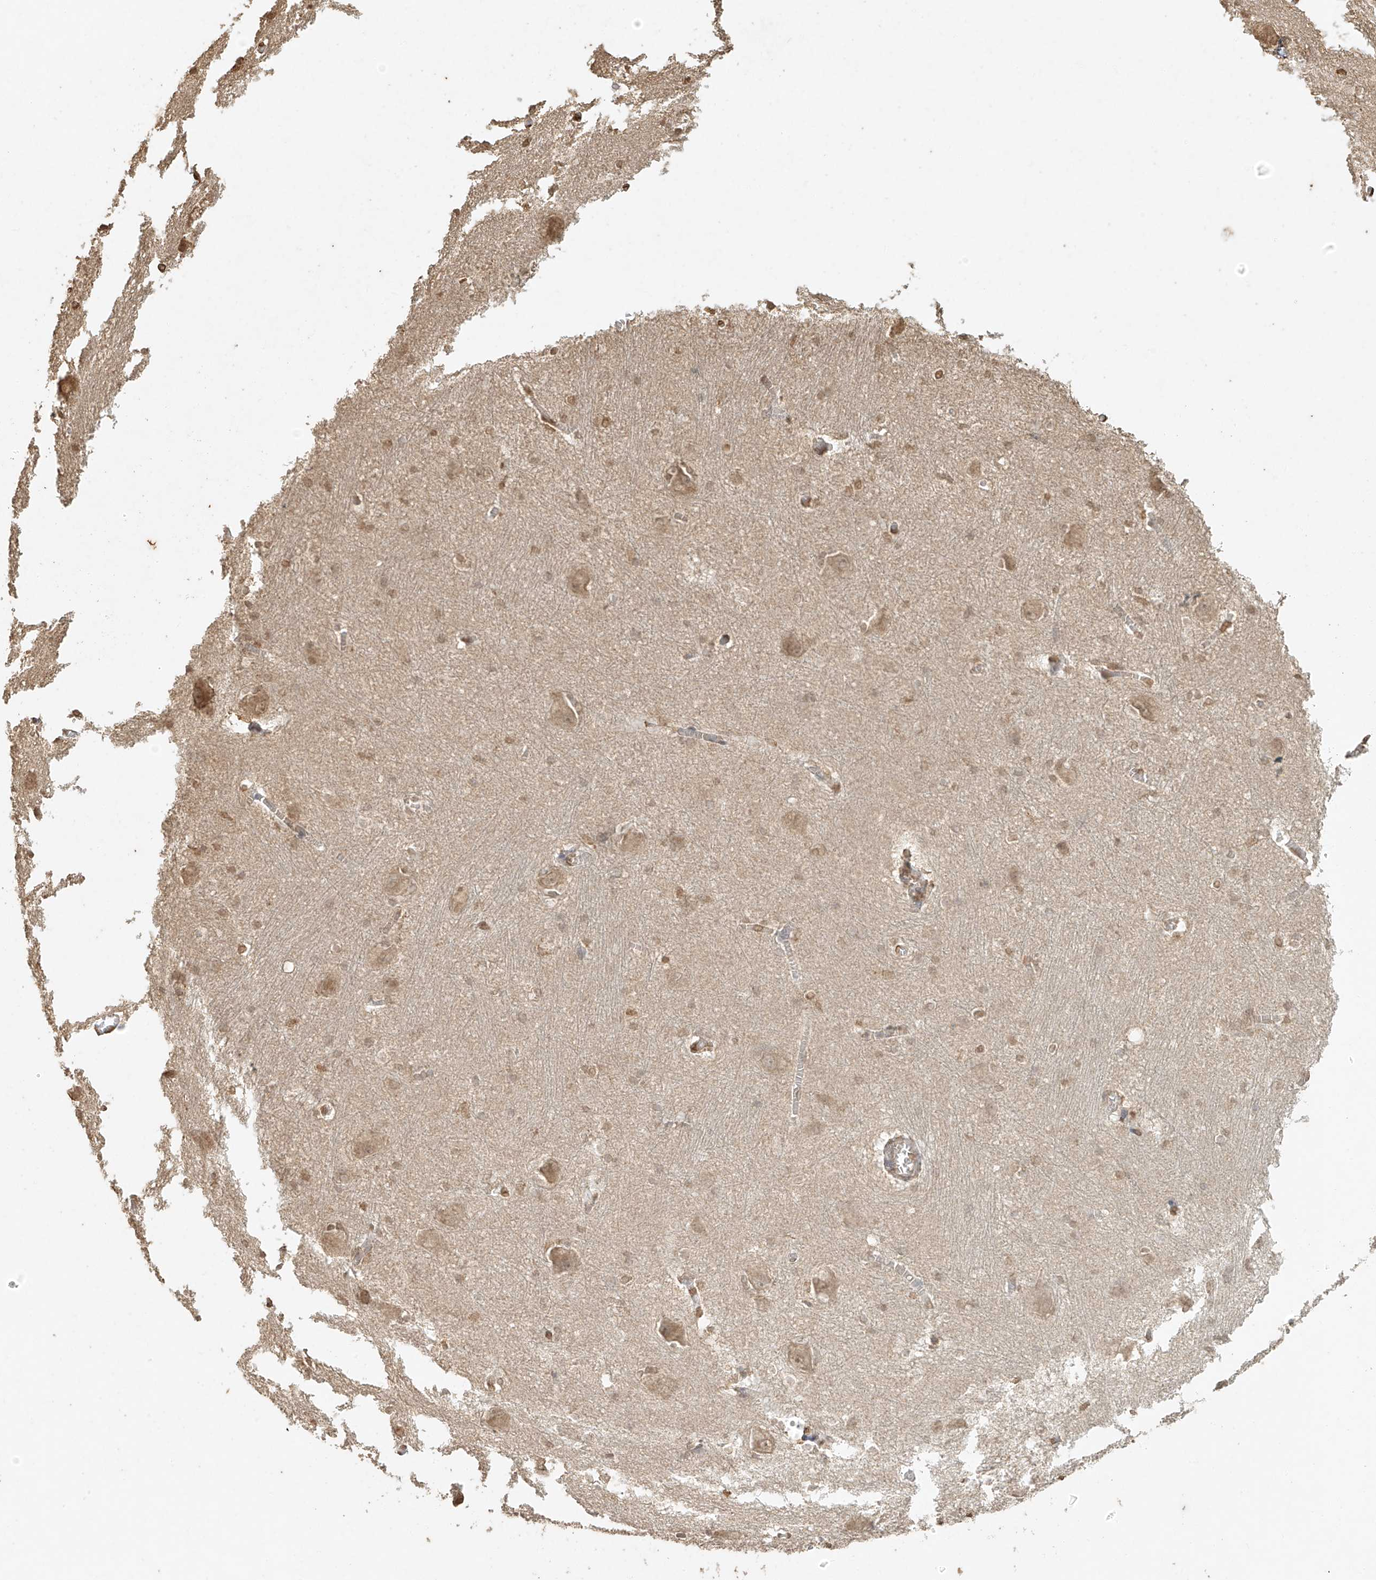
{"staining": {"intensity": "moderate", "quantity": ">75%", "location": "nuclear"}, "tissue": "caudate", "cell_type": "Glial cells", "image_type": "normal", "snomed": [{"axis": "morphology", "description": "Normal tissue, NOS"}, {"axis": "topography", "description": "Lateral ventricle wall"}], "caption": "Immunohistochemical staining of benign human caudate exhibits >75% levels of moderate nuclear protein expression in approximately >75% of glial cells.", "gene": "TIGAR", "patient": {"sex": "male", "age": 37}}